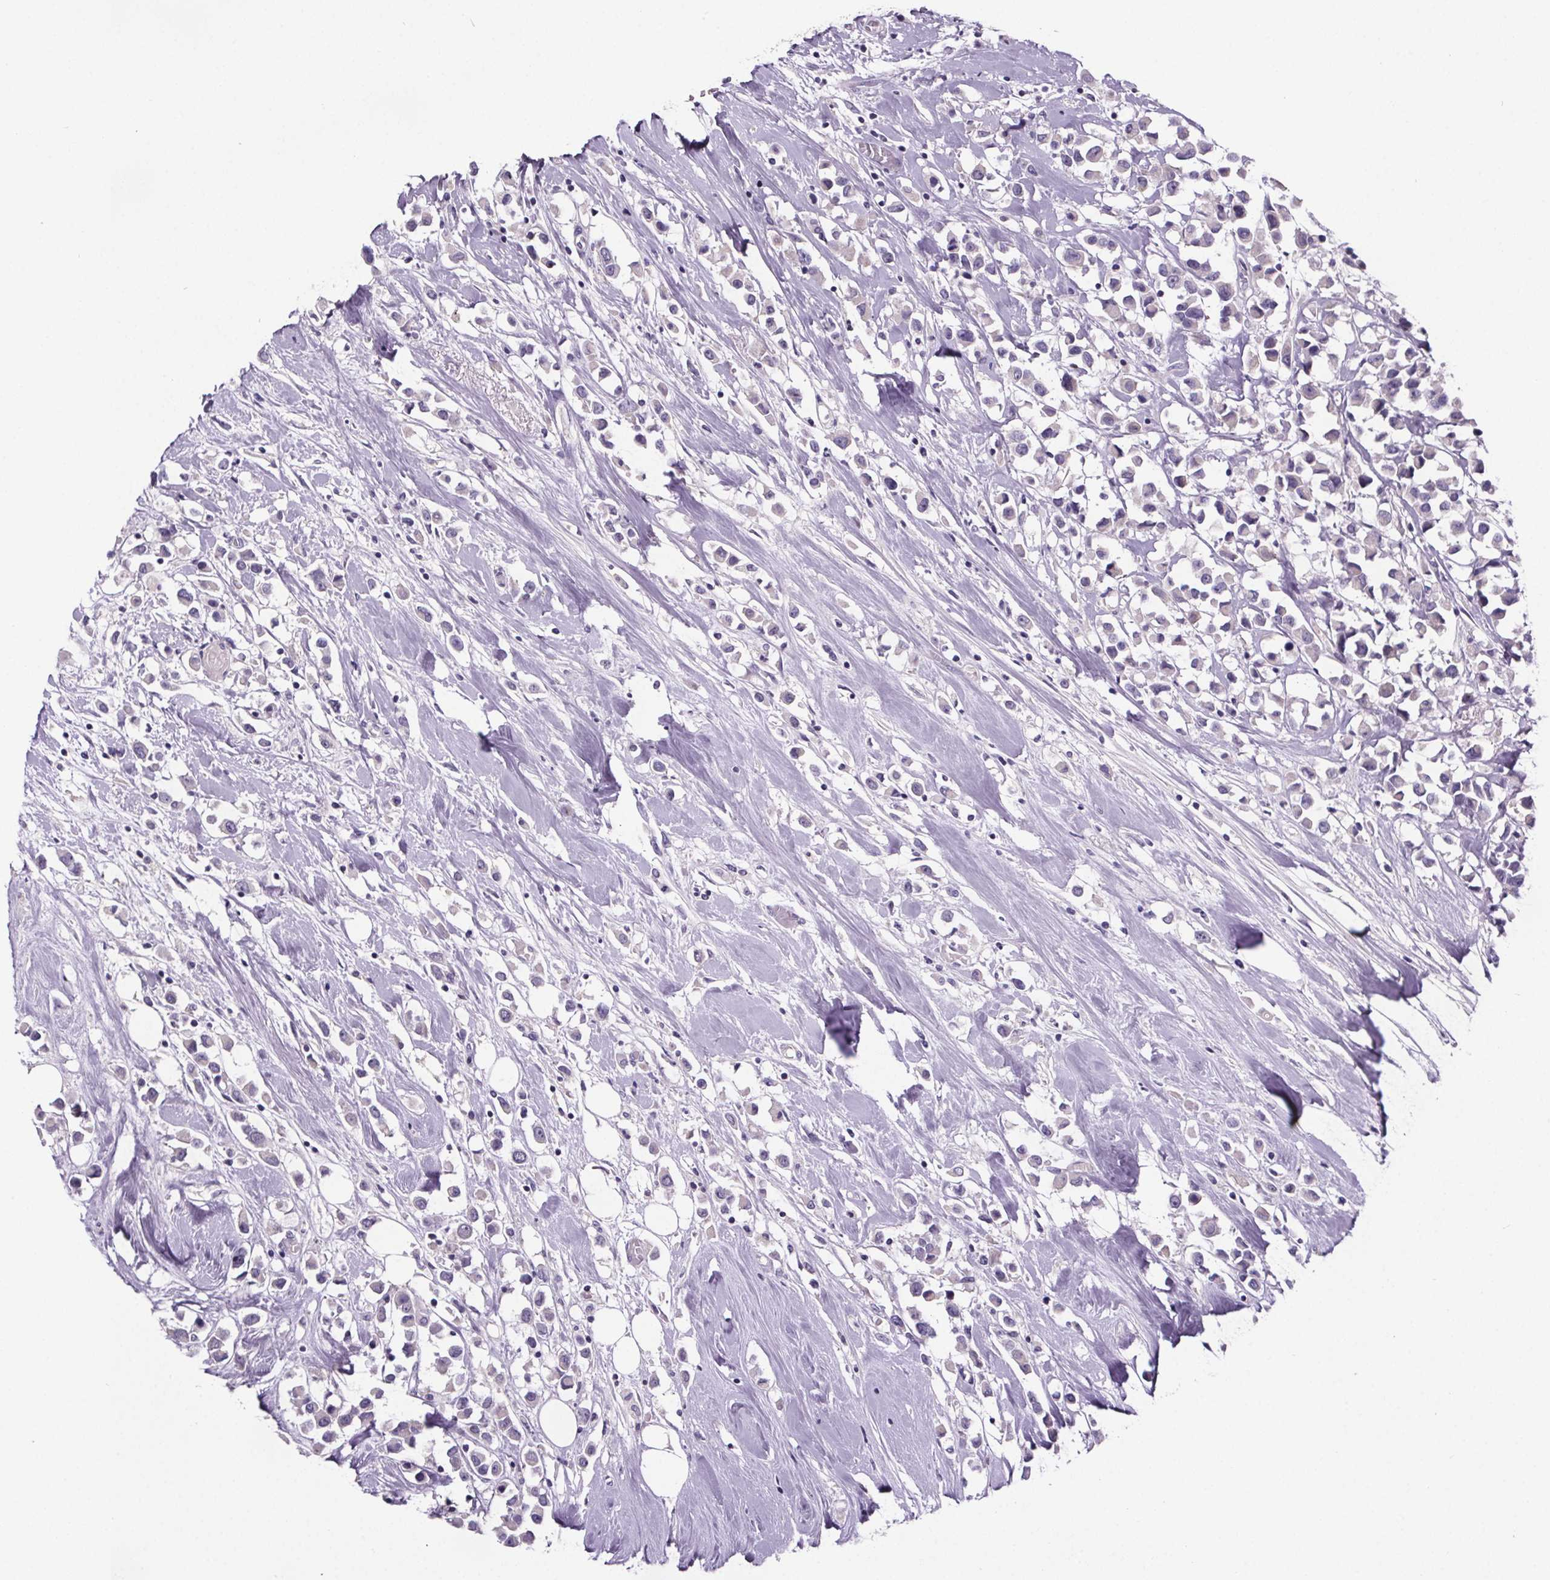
{"staining": {"intensity": "negative", "quantity": "none", "location": "none"}, "tissue": "breast cancer", "cell_type": "Tumor cells", "image_type": "cancer", "snomed": [{"axis": "morphology", "description": "Duct carcinoma"}, {"axis": "topography", "description": "Breast"}], "caption": "Immunohistochemical staining of breast infiltrating ductal carcinoma reveals no significant positivity in tumor cells.", "gene": "CUBN", "patient": {"sex": "female", "age": 61}}